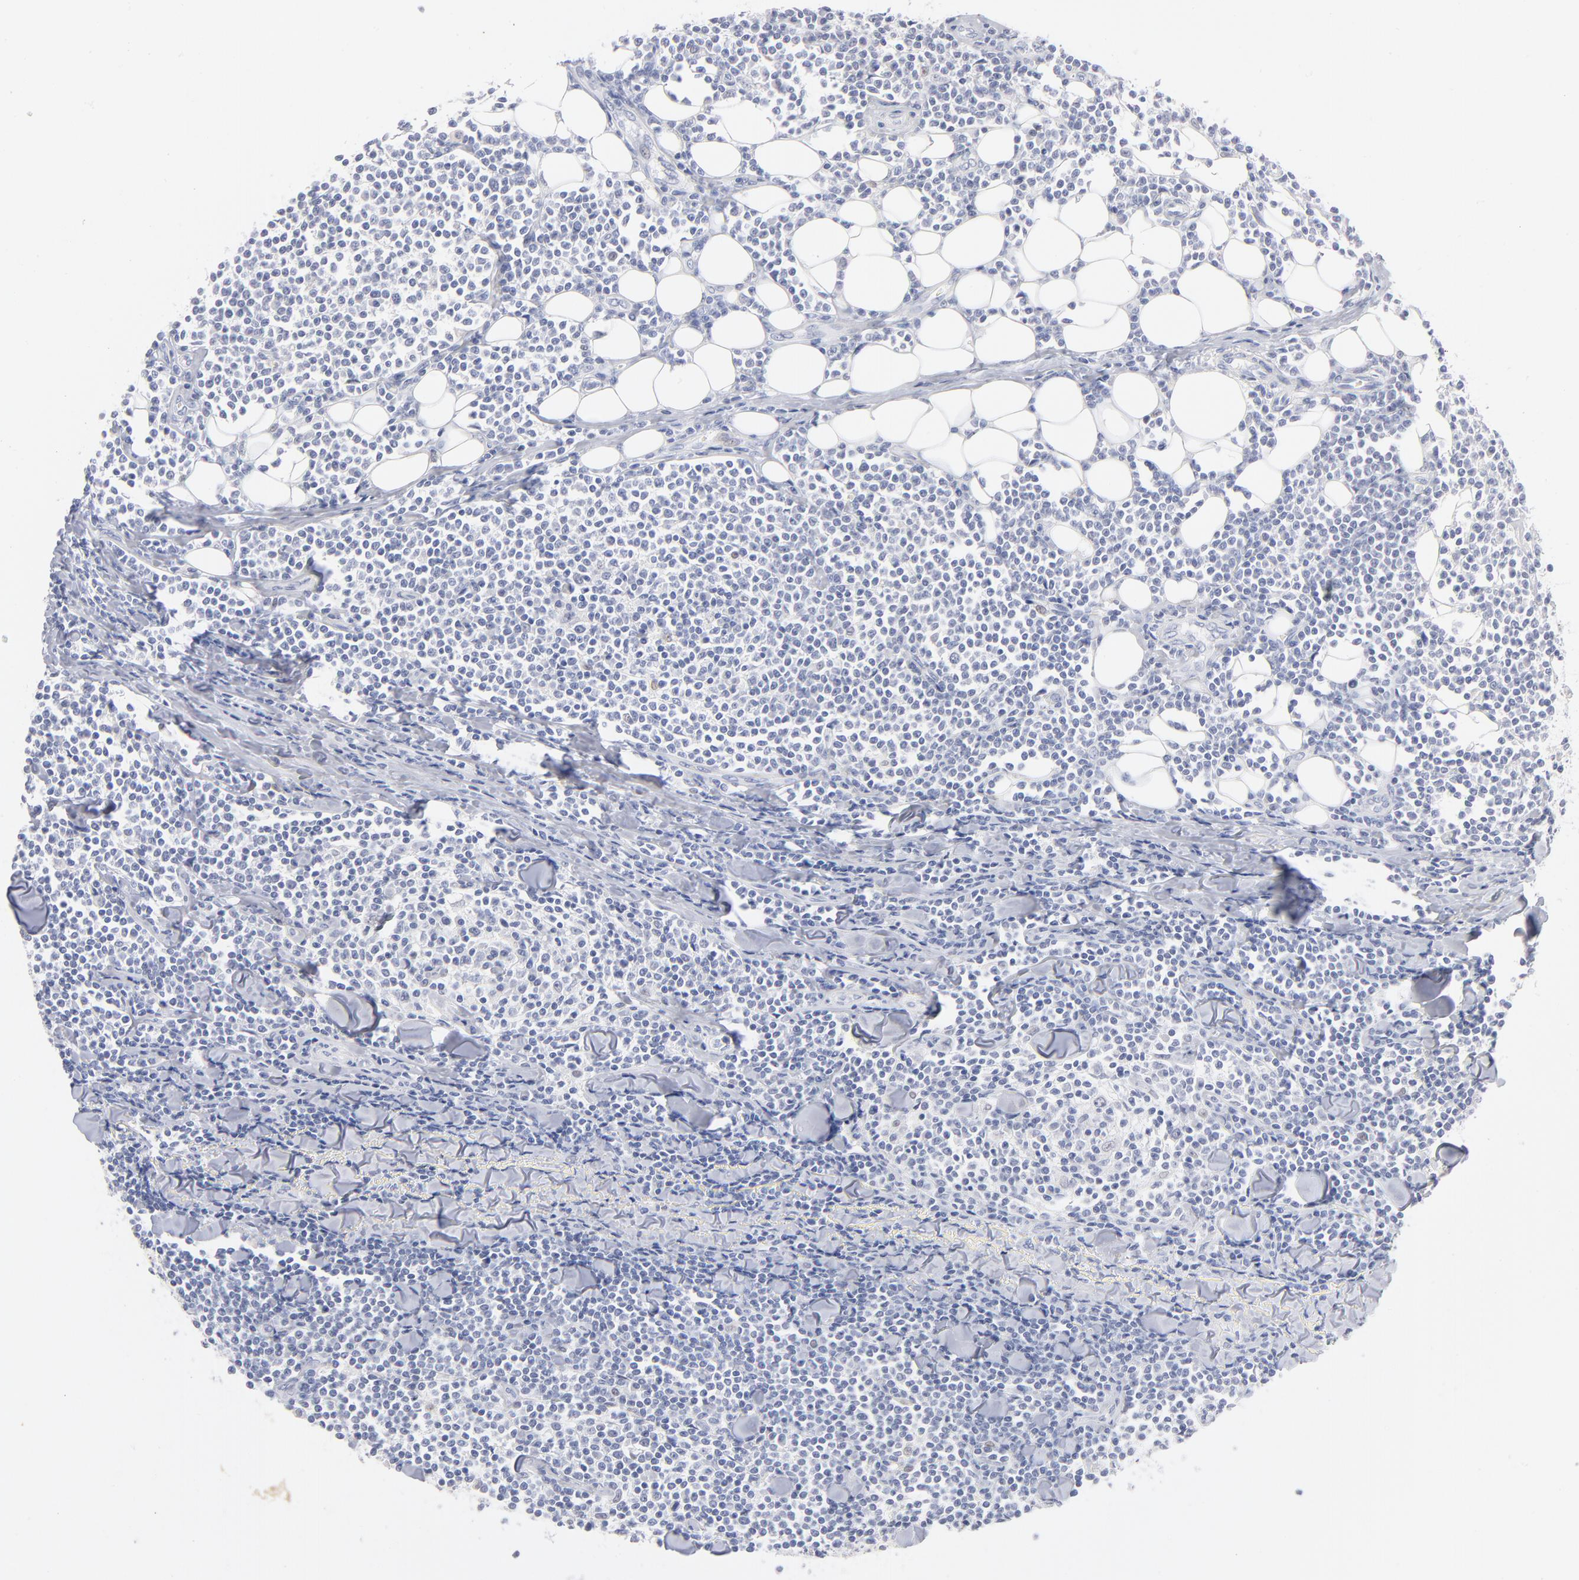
{"staining": {"intensity": "negative", "quantity": "none", "location": "none"}, "tissue": "lymphoma", "cell_type": "Tumor cells", "image_type": "cancer", "snomed": [{"axis": "morphology", "description": "Malignant lymphoma, non-Hodgkin's type, Low grade"}, {"axis": "topography", "description": "Soft tissue"}], "caption": "Tumor cells are negative for brown protein staining in low-grade malignant lymphoma, non-Hodgkin's type. (DAB IHC with hematoxylin counter stain).", "gene": "KHNYN", "patient": {"sex": "male", "age": 92}}